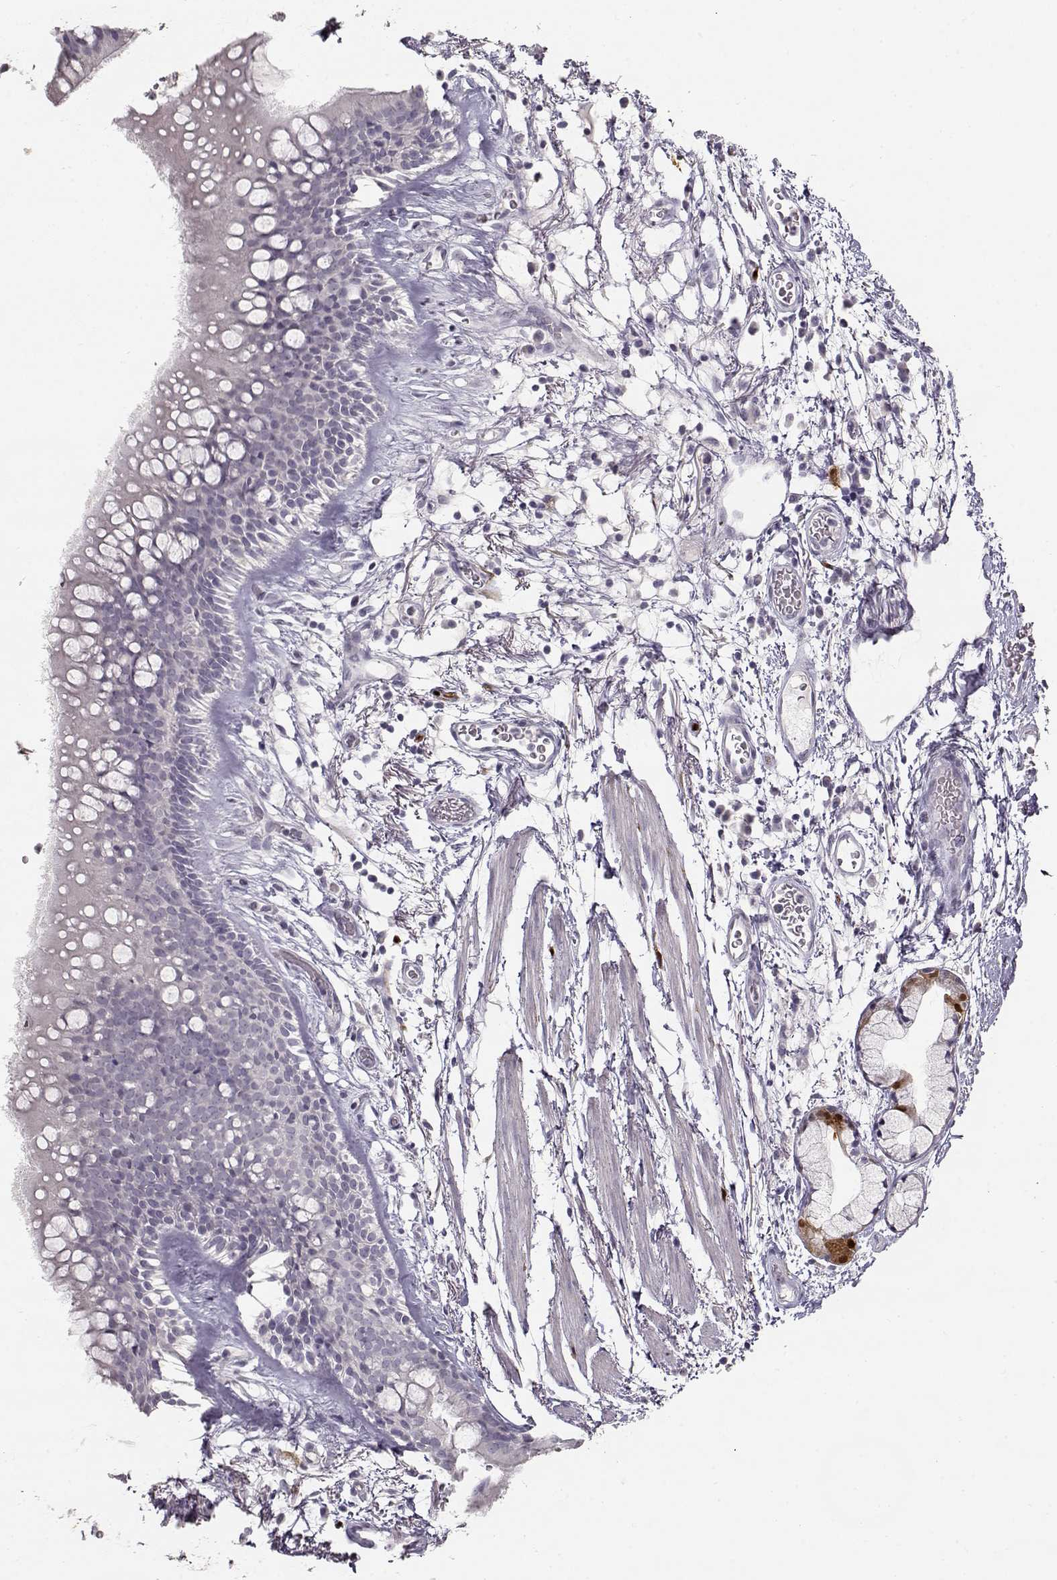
{"staining": {"intensity": "negative", "quantity": "none", "location": "none"}, "tissue": "soft tissue", "cell_type": "Fibroblasts", "image_type": "normal", "snomed": [{"axis": "morphology", "description": "Normal tissue, NOS"}, {"axis": "topography", "description": "Bronchus"}, {"axis": "topography", "description": "Lung"}], "caption": "Protein analysis of unremarkable soft tissue displays no significant positivity in fibroblasts. The staining was performed using DAB (3,3'-diaminobenzidine) to visualize the protein expression in brown, while the nuclei were stained in blue with hematoxylin (Magnification: 20x).", "gene": "S100B", "patient": {"sex": "female", "age": 57}}